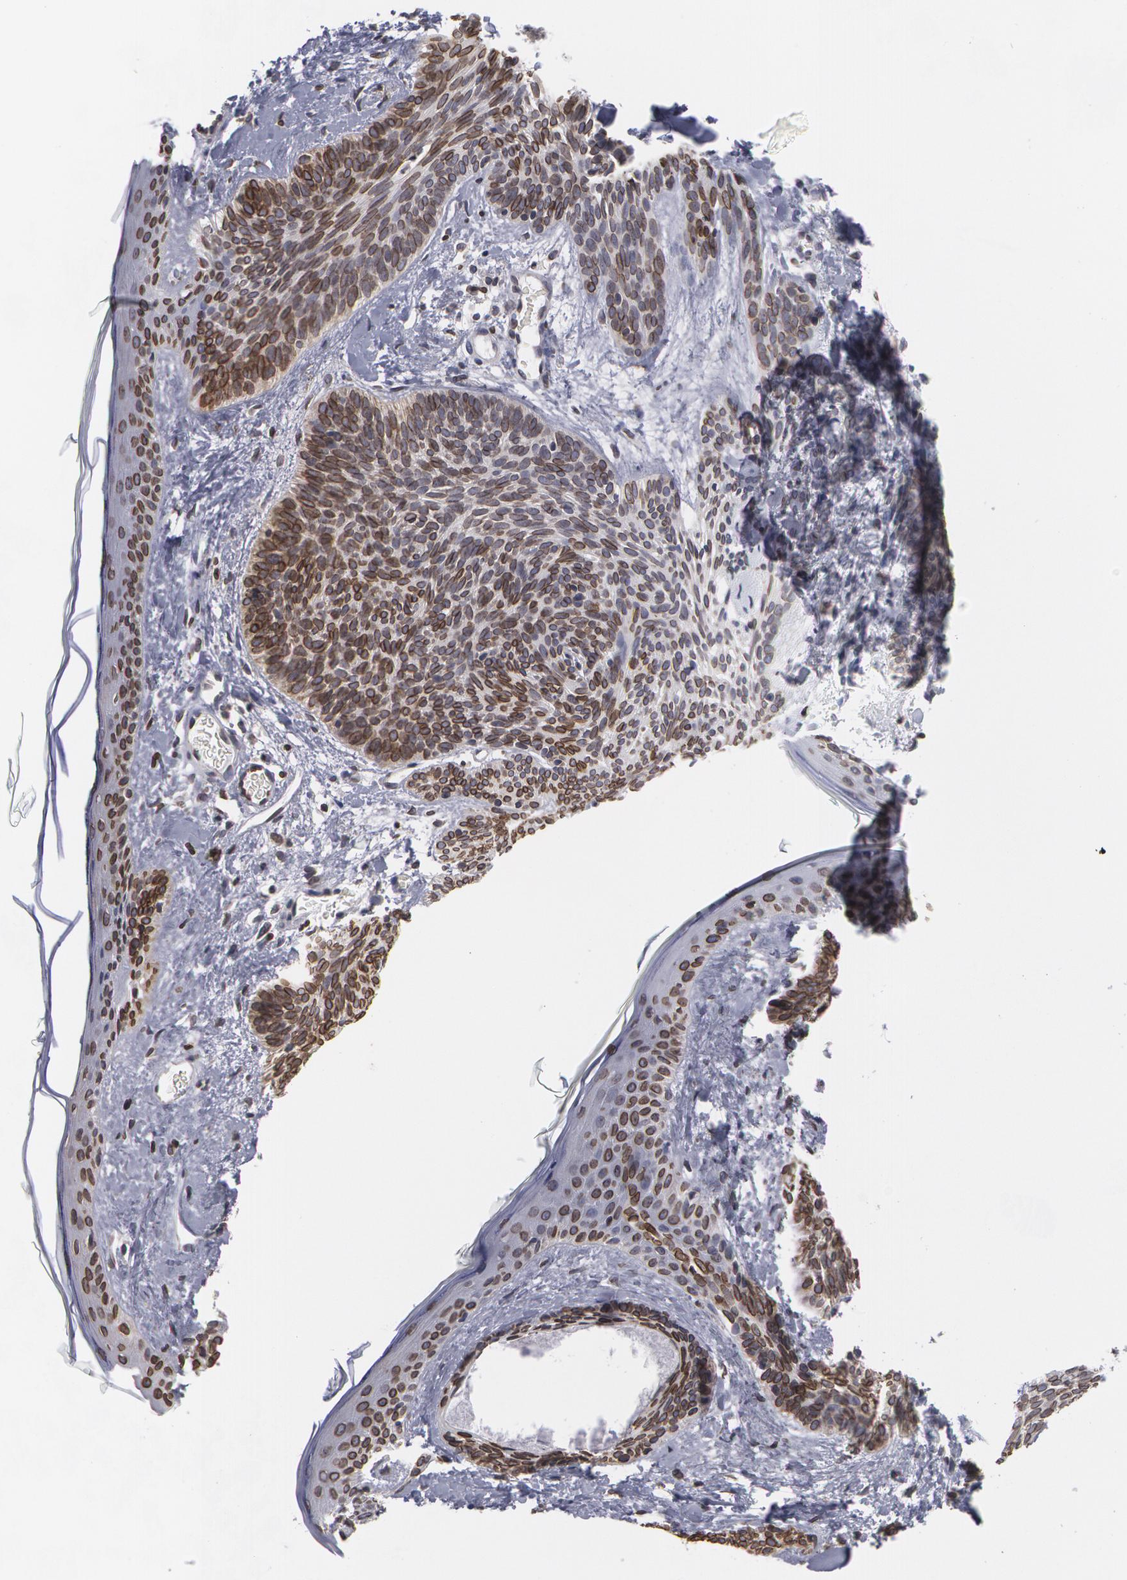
{"staining": {"intensity": "moderate", "quantity": ">75%", "location": "nuclear"}, "tissue": "skin cancer", "cell_type": "Tumor cells", "image_type": "cancer", "snomed": [{"axis": "morphology", "description": "Basal cell carcinoma"}, {"axis": "topography", "description": "Skin"}], "caption": "Immunohistochemistry (DAB (3,3'-diaminobenzidine)) staining of skin cancer (basal cell carcinoma) demonstrates moderate nuclear protein staining in about >75% of tumor cells.", "gene": "EMD", "patient": {"sex": "female", "age": 81}}